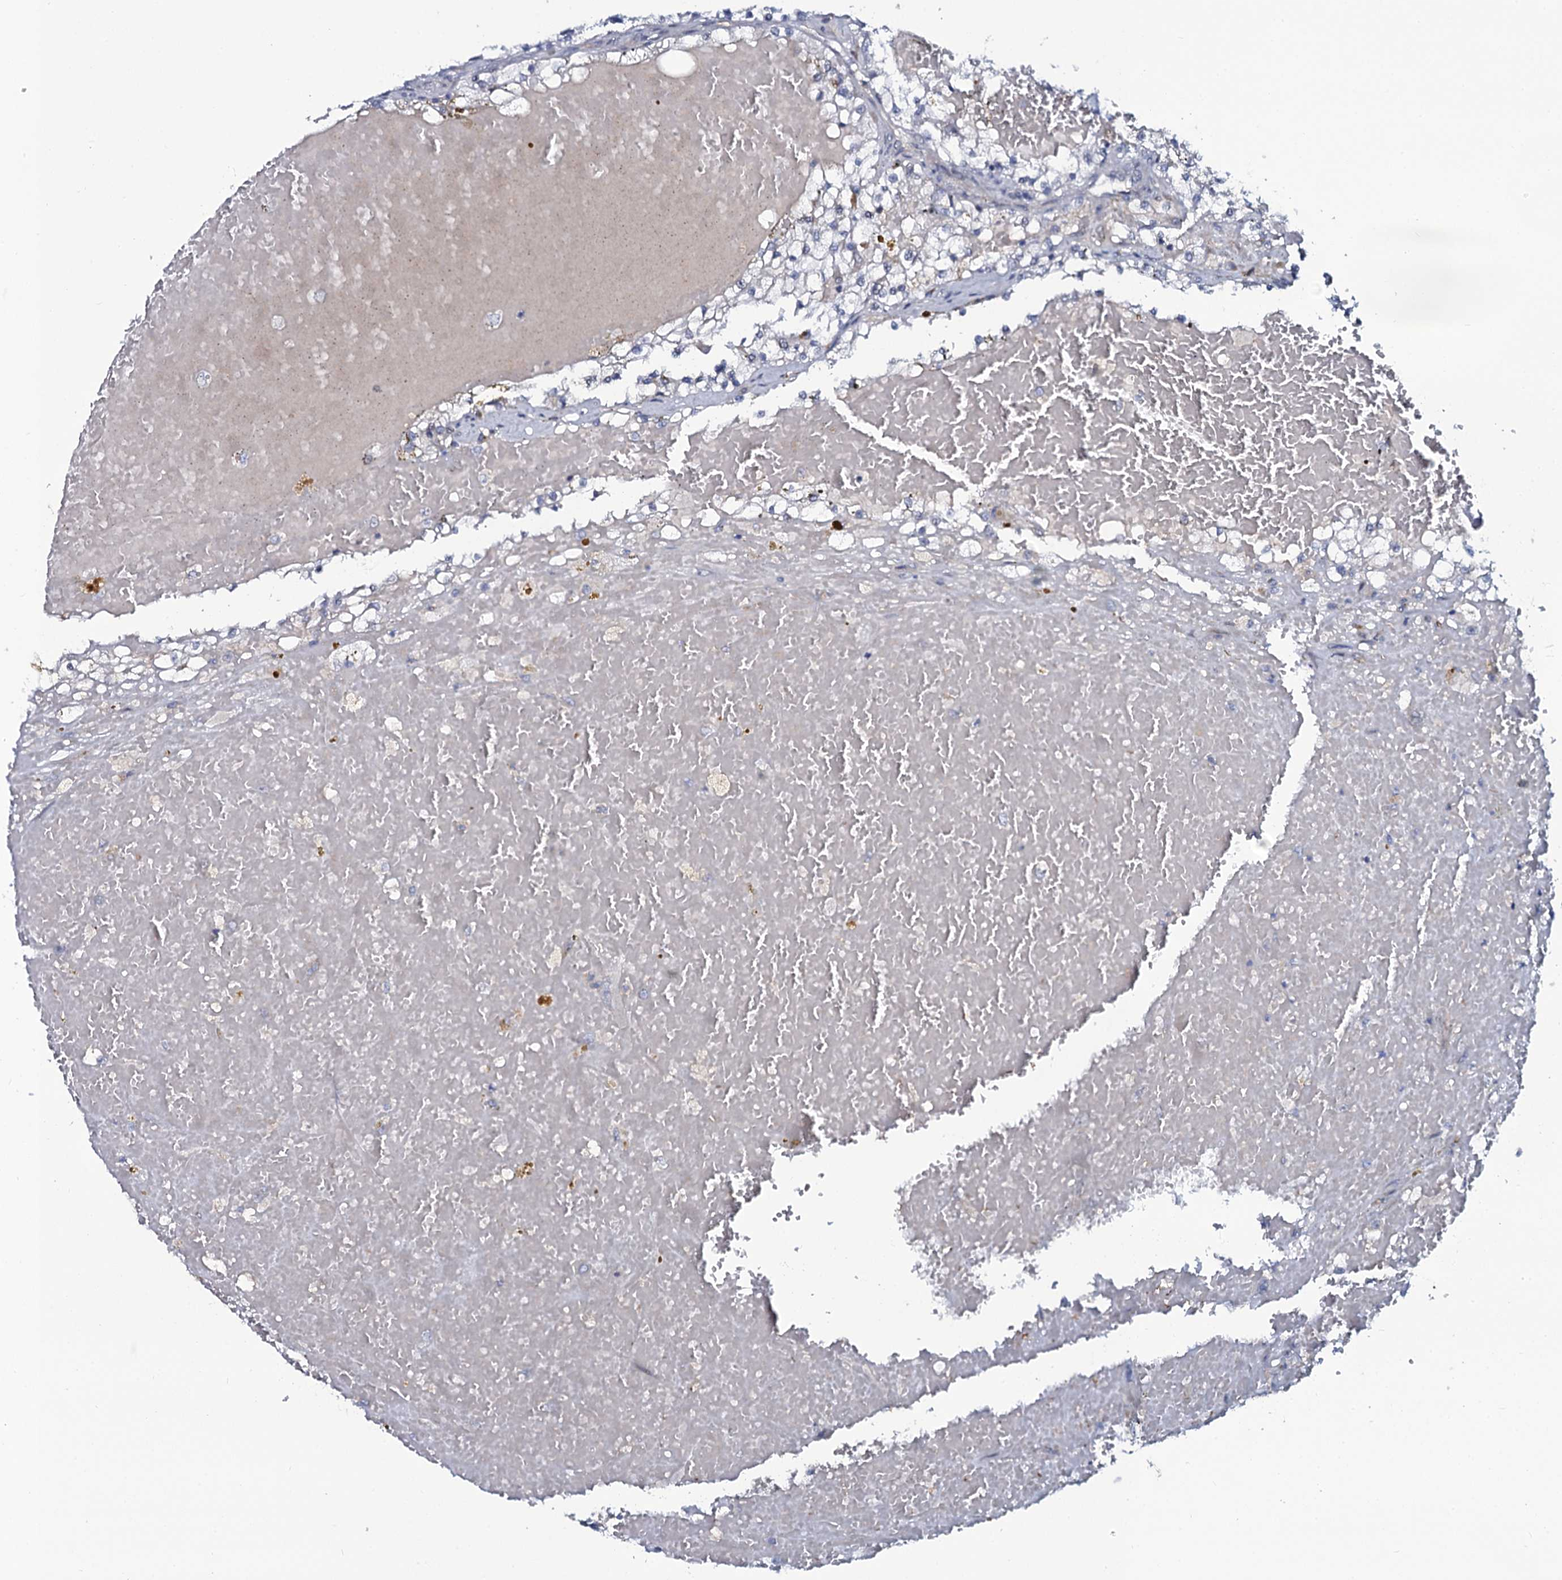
{"staining": {"intensity": "negative", "quantity": "none", "location": "none"}, "tissue": "renal cancer", "cell_type": "Tumor cells", "image_type": "cancer", "snomed": [{"axis": "morphology", "description": "Normal tissue, NOS"}, {"axis": "morphology", "description": "Adenocarcinoma, NOS"}, {"axis": "topography", "description": "Kidney"}], "caption": "Human renal cancer (adenocarcinoma) stained for a protein using immunohistochemistry (IHC) exhibits no positivity in tumor cells.", "gene": "C10orf88", "patient": {"sex": "male", "age": 68}}